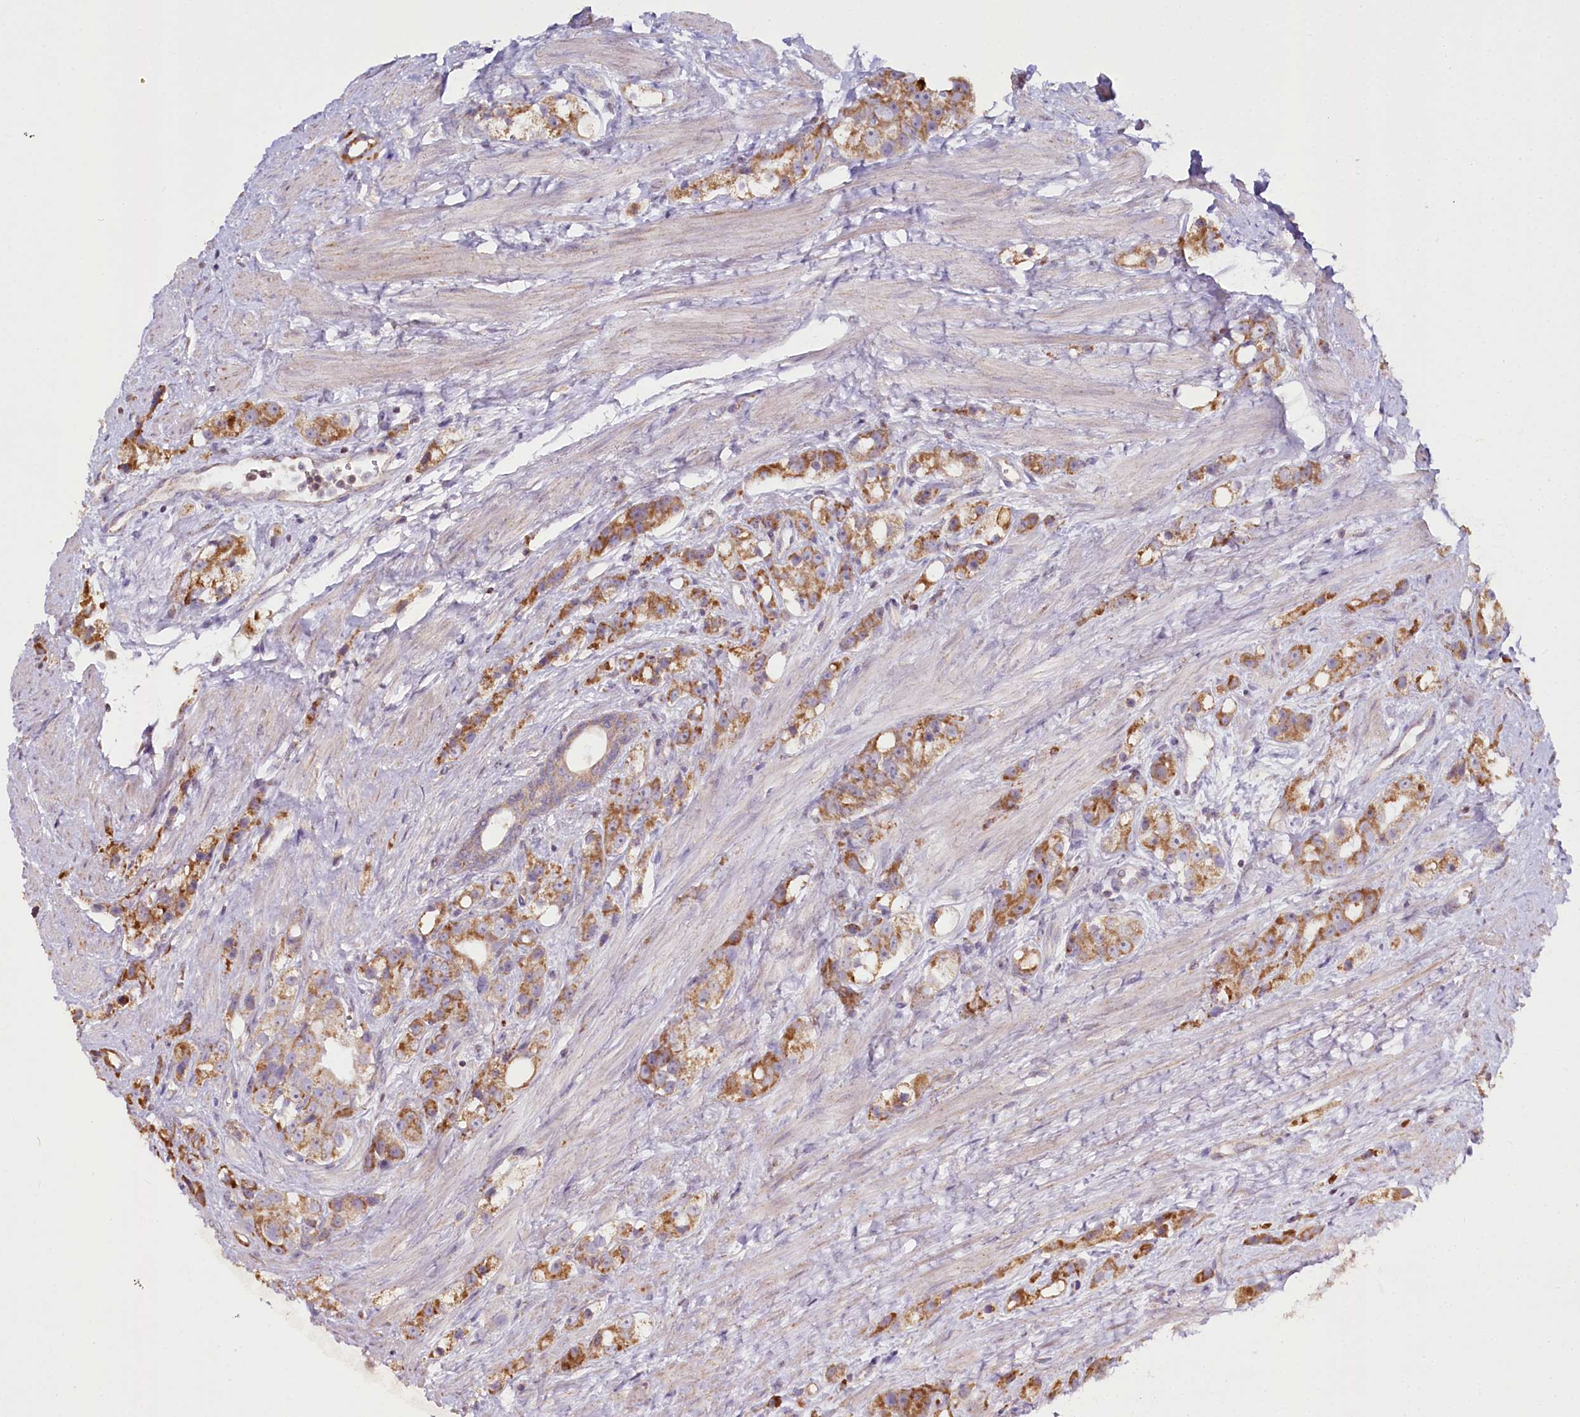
{"staining": {"intensity": "moderate", "quantity": ">75%", "location": "cytoplasmic/membranous"}, "tissue": "prostate cancer", "cell_type": "Tumor cells", "image_type": "cancer", "snomed": [{"axis": "morphology", "description": "Adenocarcinoma, NOS"}, {"axis": "topography", "description": "Prostate"}], "caption": "Prostate cancer (adenocarcinoma) tissue demonstrates moderate cytoplasmic/membranous expression in about >75% of tumor cells, visualized by immunohistochemistry.", "gene": "ACOX2", "patient": {"sex": "male", "age": 79}}